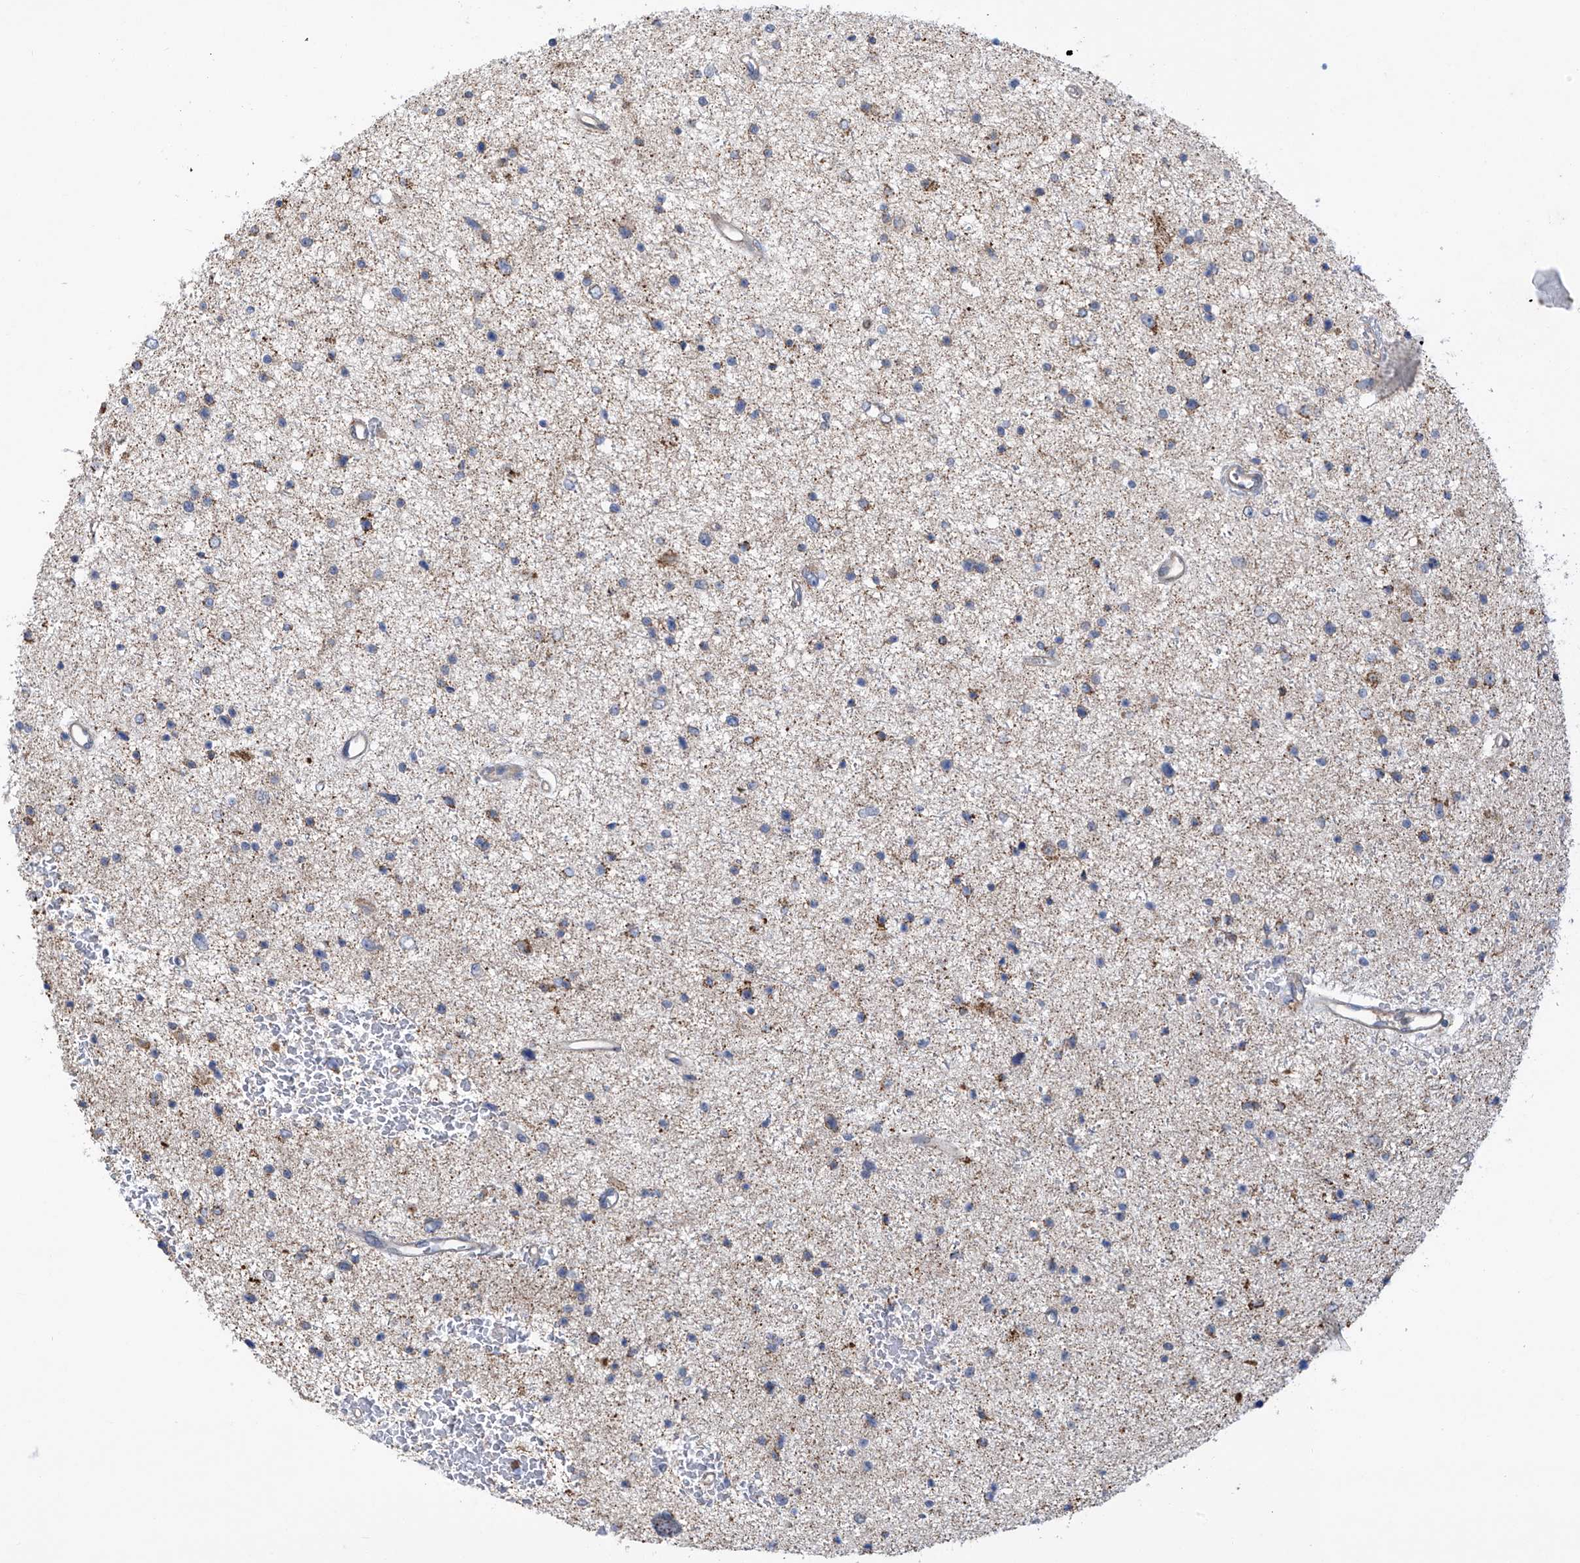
{"staining": {"intensity": "negative", "quantity": "none", "location": "none"}, "tissue": "glioma", "cell_type": "Tumor cells", "image_type": "cancer", "snomed": [{"axis": "morphology", "description": "Glioma, malignant, Low grade"}, {"axis": "topography", "description": "Cerebral cortex"}], "caption": "This is a micrograph of IHC staining of malignant glioma (low-grade), which shows no expression in tumor cells.", "gene": "SCGB1D2", "patient": {"sex": "female", "age": 39}}